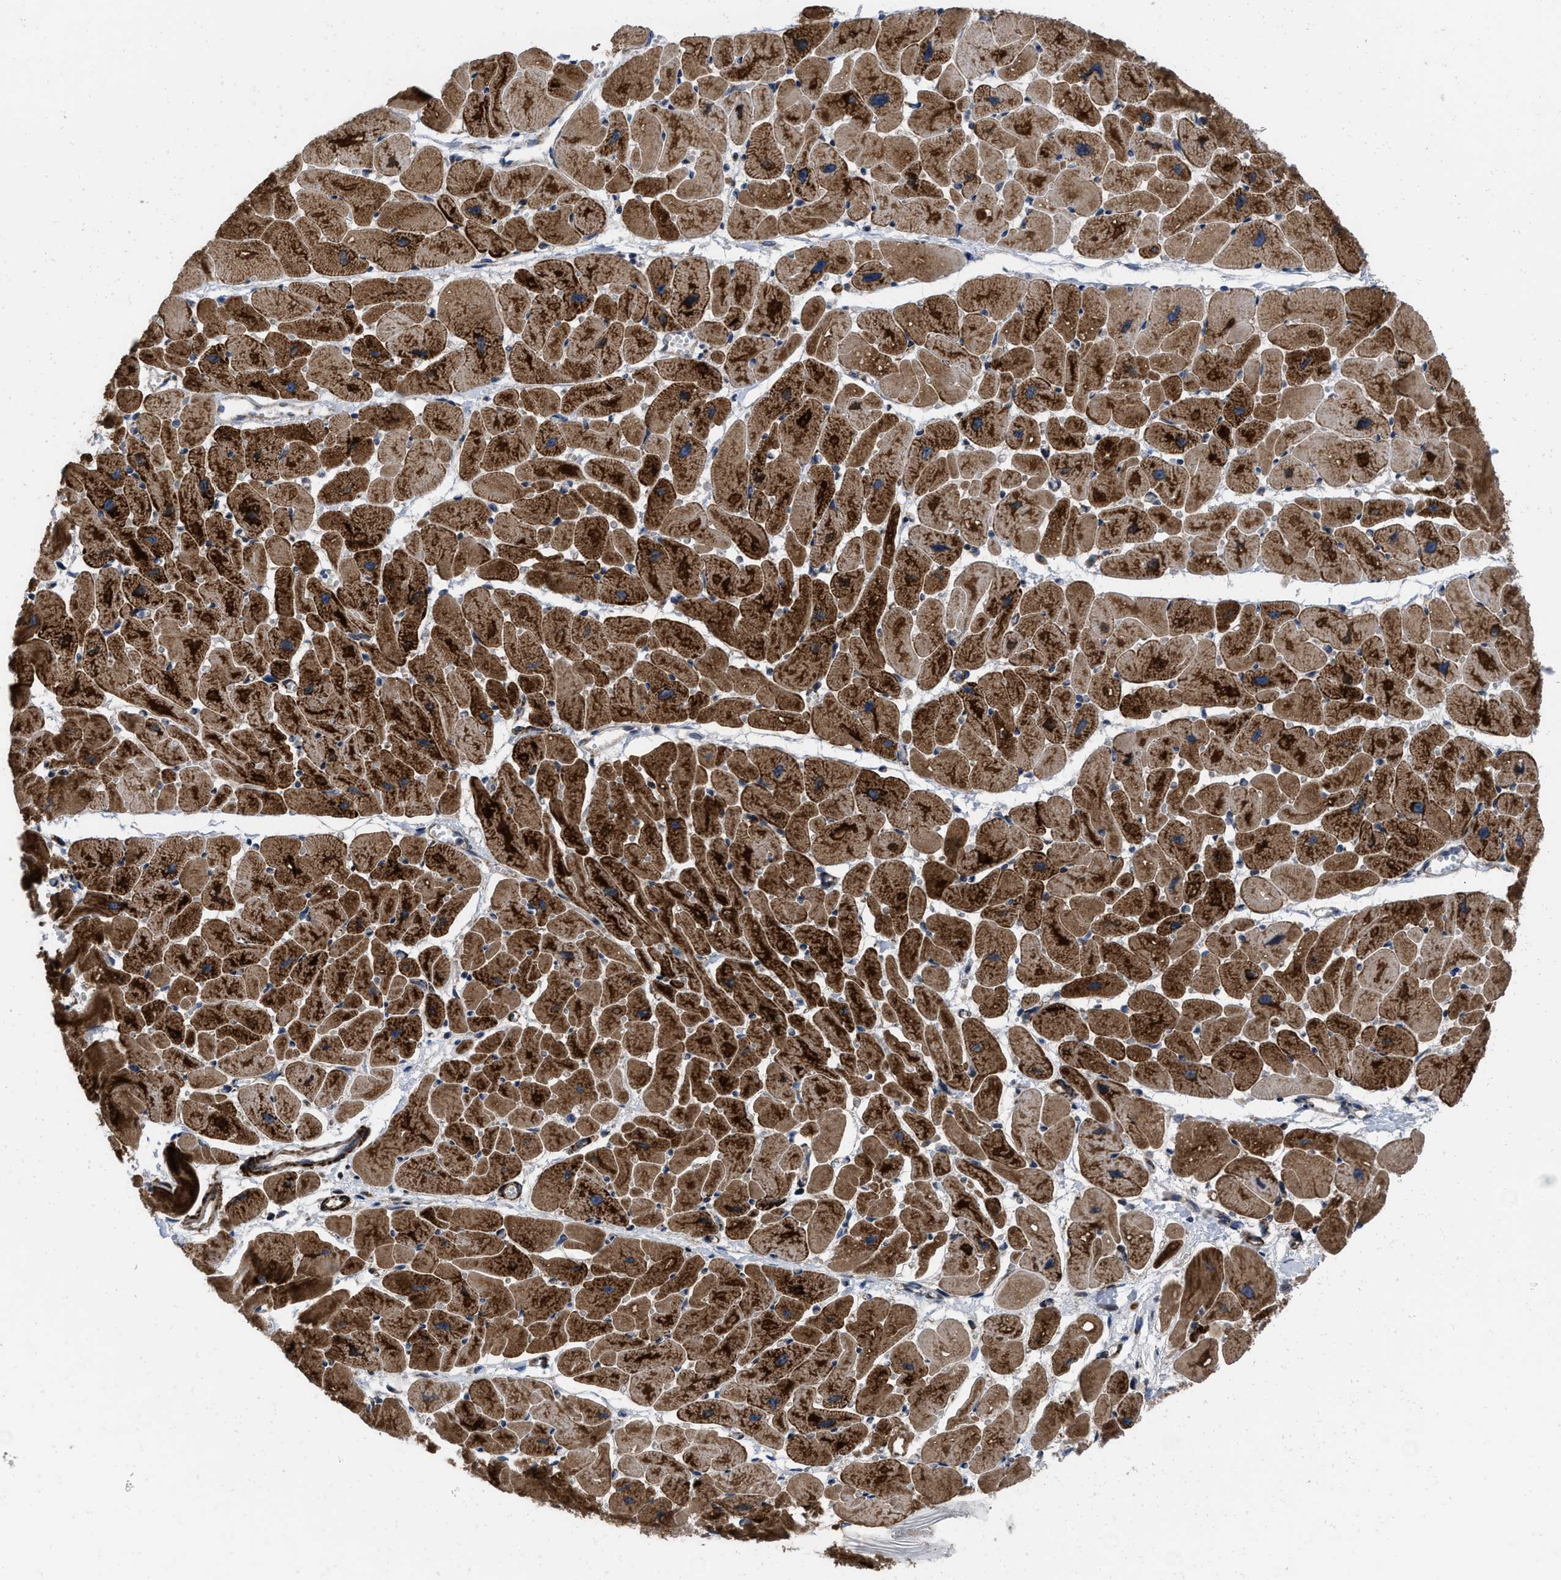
{"staining": {"intensity": "strong", "quantity": ">75%", "location": "cytoplasmic/membranous"}, "tissue": "heart muscle", "cell_type": "Cardiomyocytes", "image_type": "normal", "snomed": [{"axis": "morphology", "description": "Normal tissue, NOS"}, {"axis": "topography", "description": "Heart"}], "caption": "About >75% of cardiomyocytes in benign heart muscle reveal strong cytoplasmic/membranous protein expression as visualized by brown immunohistochemical staining.", "gene": "AKAP1", "patient": {"sex": "female", "age": 54}}